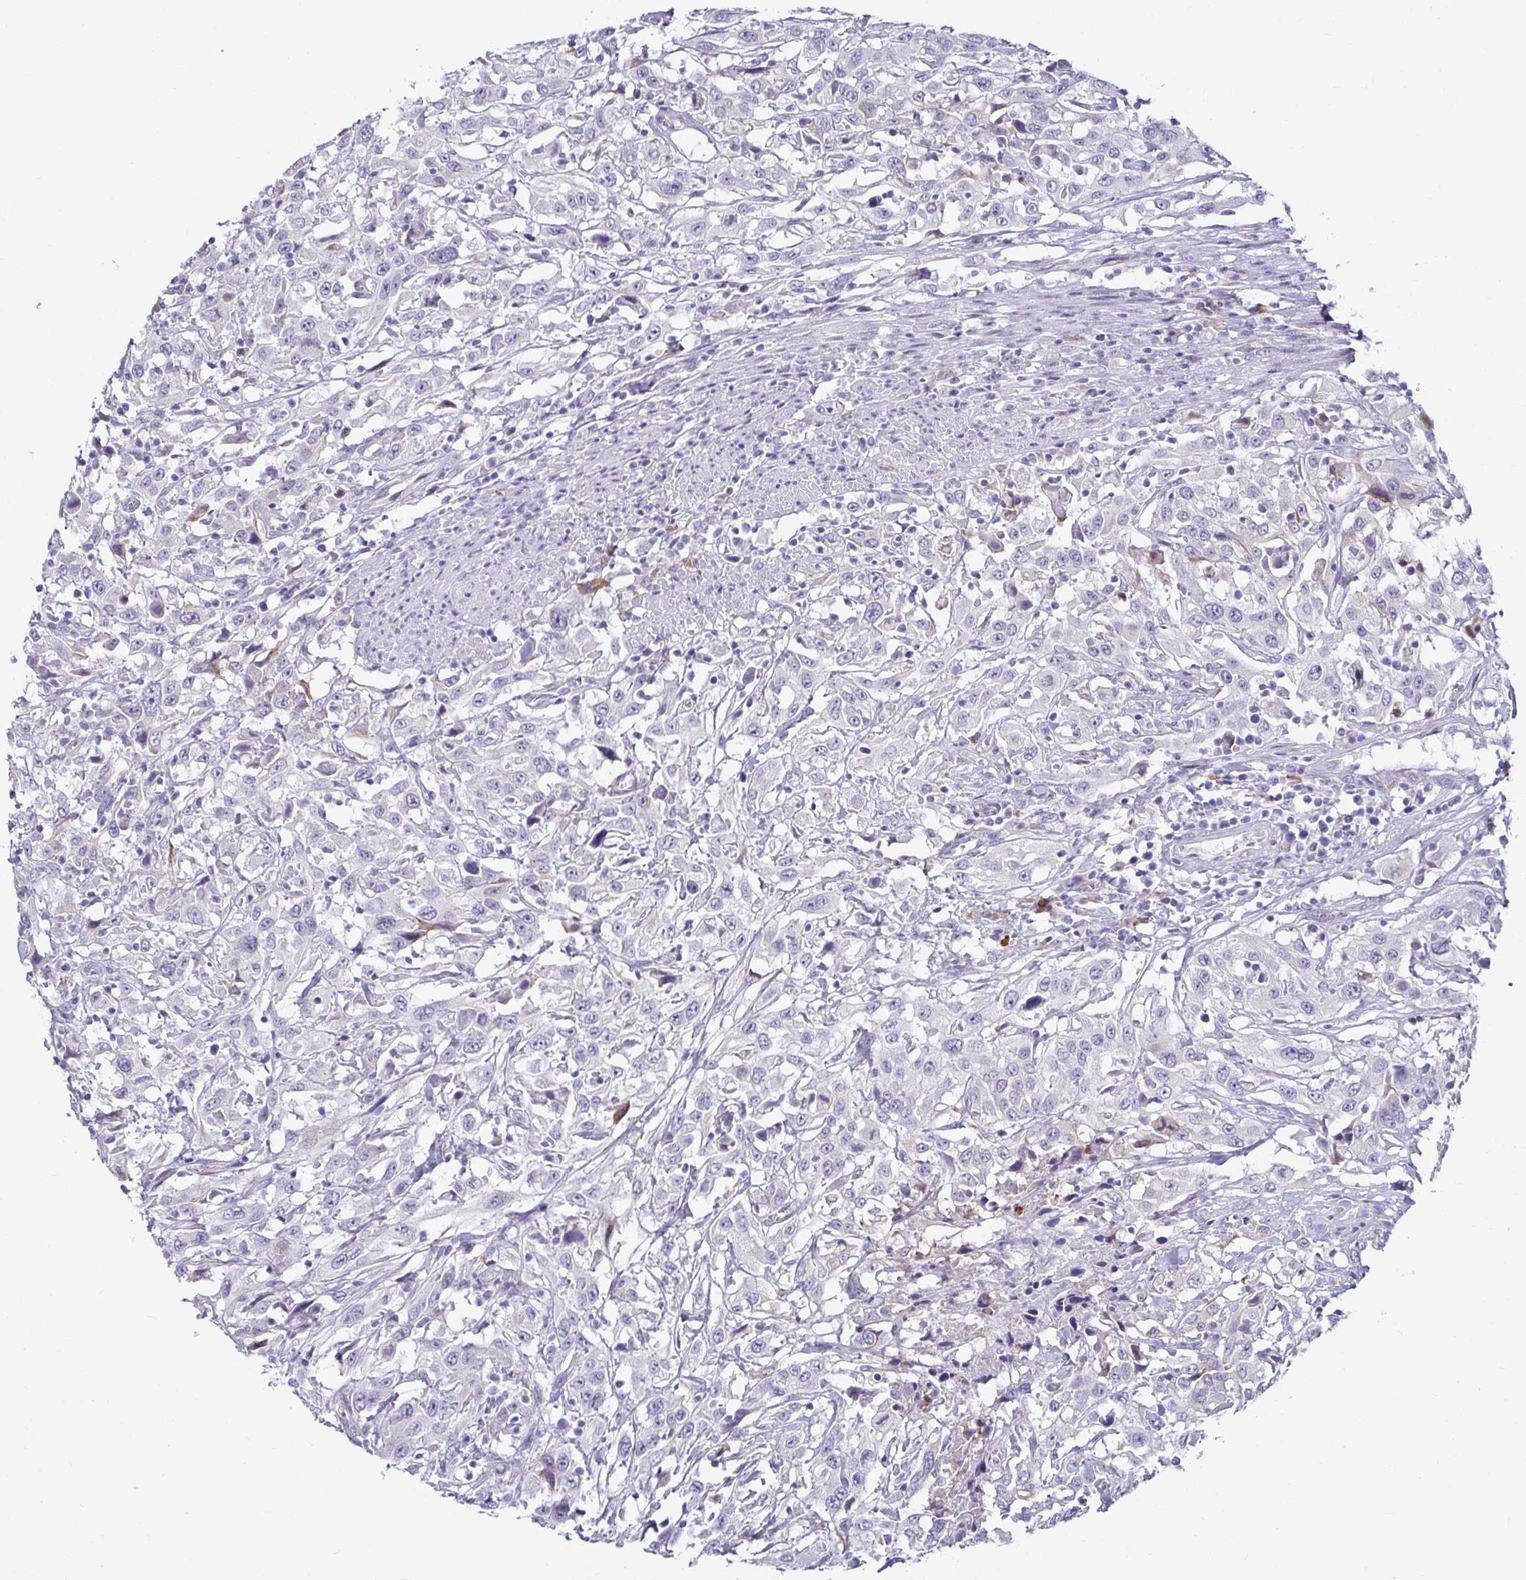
{"staining": {"intensity": "negative", "quantity": "none", "location": "none"}, "tissue": "urothelial cancer", "cell_type": "Tumor cells", "image_type": "cancer", "snomed": [{"axis": "morphology", "description": "Urothelial carcinoma, High grade"}, {"axis": "topography", "description": "Urinary bladder"}], "caption": "IHC photomicrograph of human urothelial cancer stained for a protein (brown), which displays no expression in tumor cells.", "gene": "TFPI2", "patient": {"sex": "male", "age": 61}}